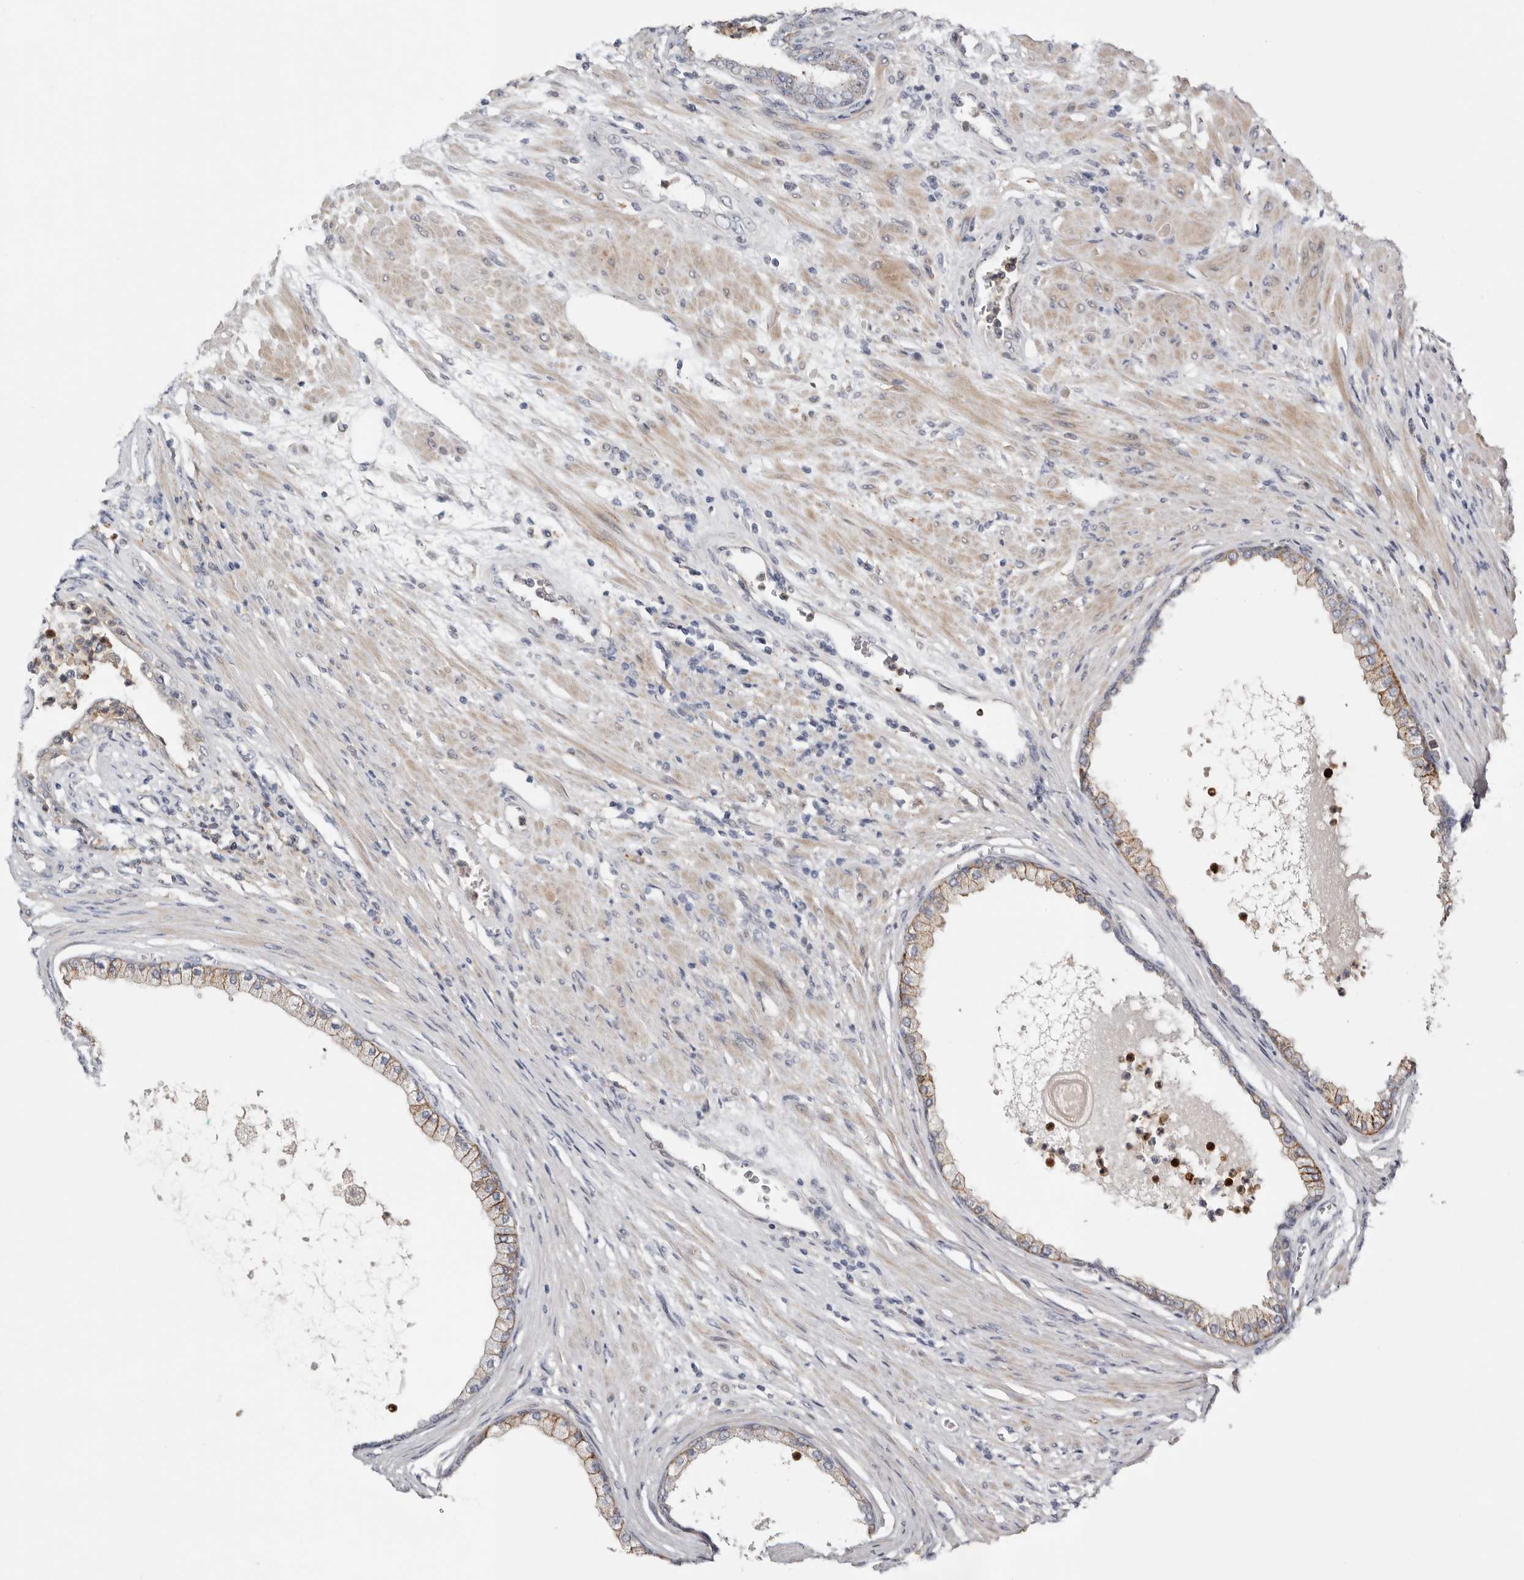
{"staining": {"intensity": "moderate", "quantity": "<25%", "location": "cytoplasmic/membranous"}, "tissue": "prostate cancer", "cell_type": "Tumor cells", "image_type": "cancer", "snomed": [{"axis": "morphology", "description": "Normal tissue, NOS"}, {"axis": "morphology", "description": "Adenocarcinoma, Low grade"}, {"axis": "topography", "description": "Prostate"}, {"axis": "topography", "description": "Peripheral nerve tissue"}], "caption": "Immunohistochemical staining of prostate cancer (low-grade adenocarcinoma) exhibits moderate cytoplasmic/membranous protein staining in approximately <25% of tumor cells.", "gene": "MSRB2", "patient": {"sex": "male", "age": 71}}